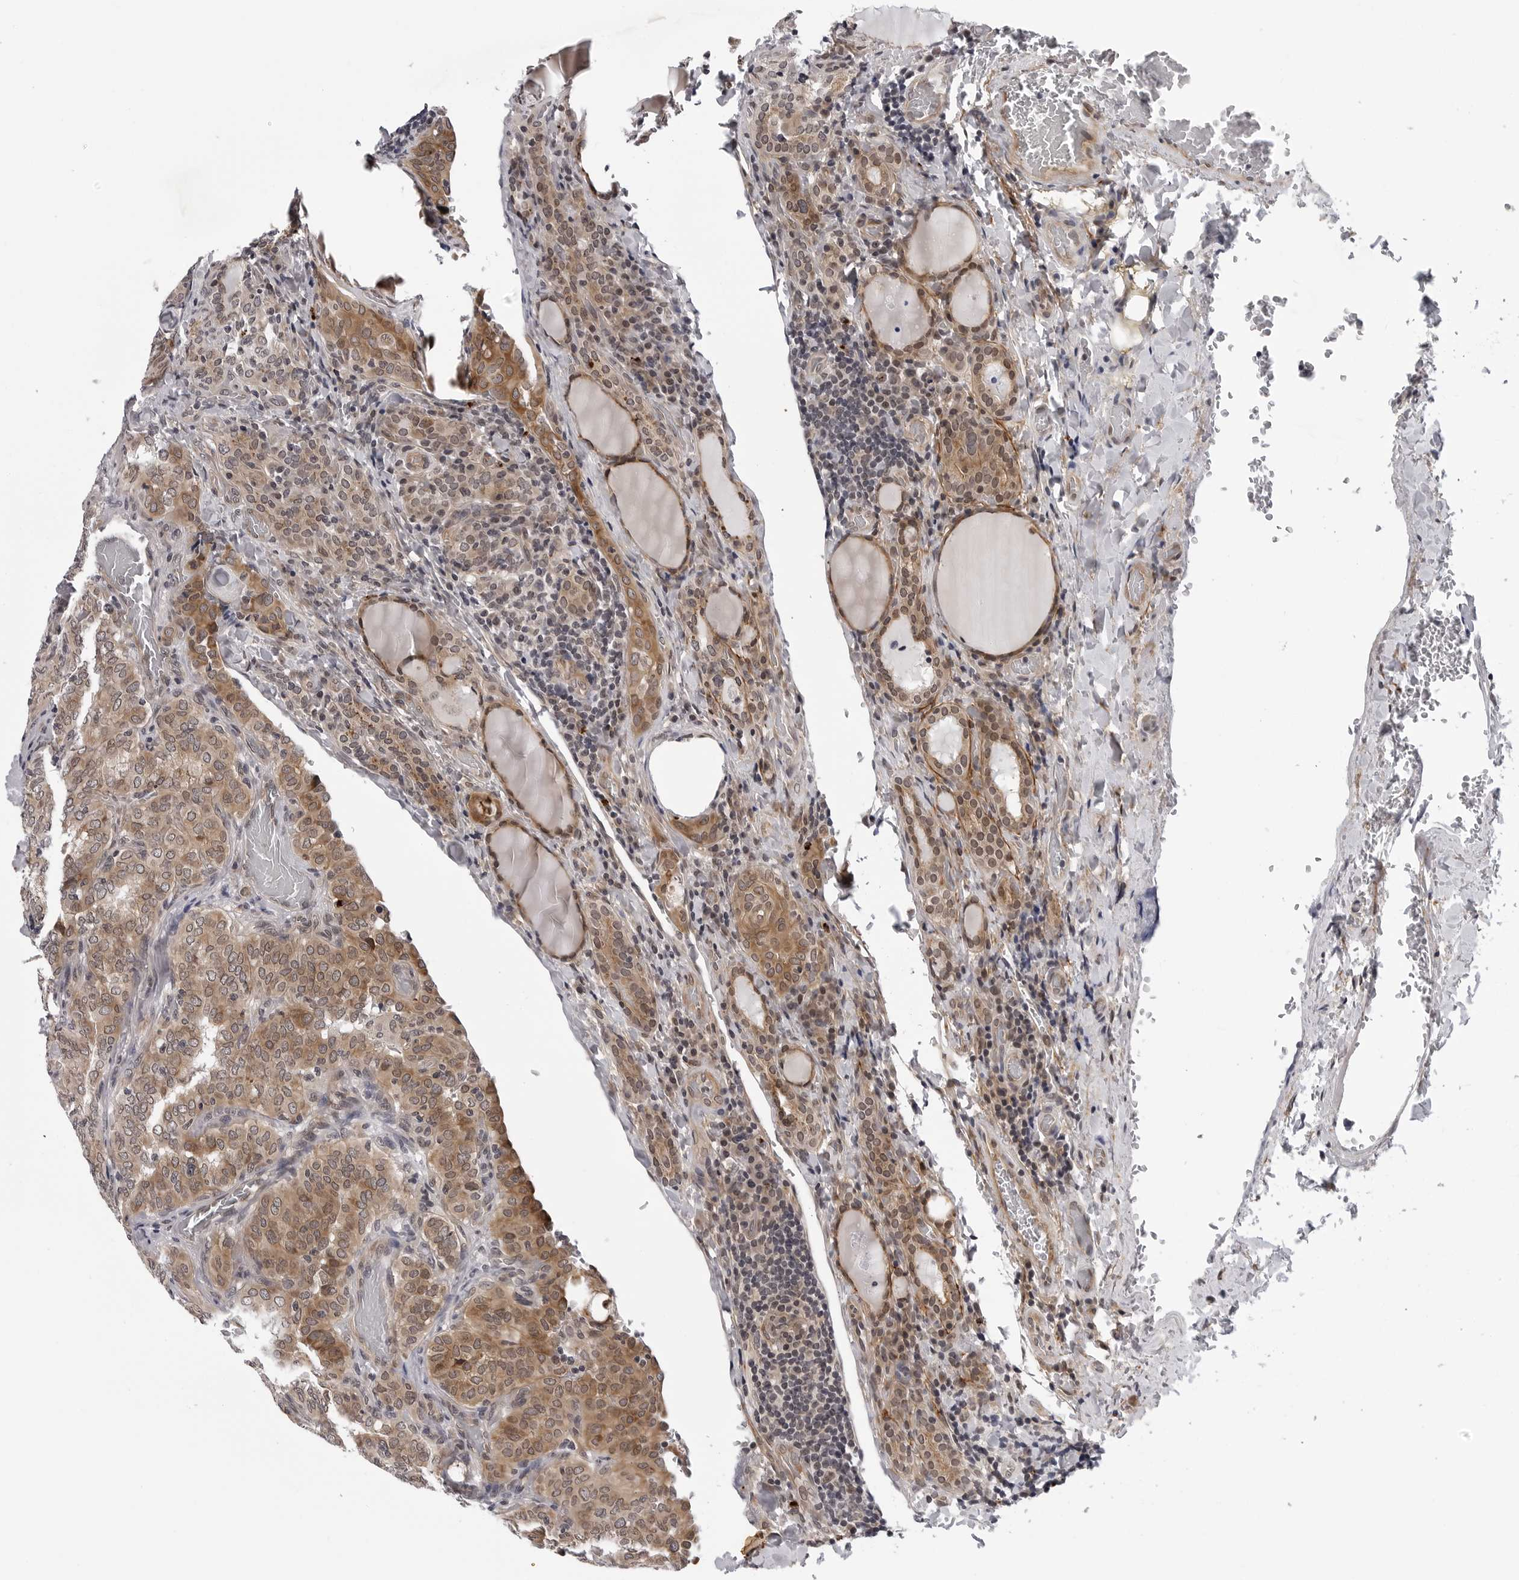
{"staining": {"intensity": "moderate", "quantity": ">75%", "location": "cytoplasmic/membranous,nuclear"}, "tissue": "thyroid cancer", "cell_type": "Tumor cells", "image_type": "cancer", "snomed": [{"axis": "morphology", "description": "Normal tissue, NOS"}, {"axis": "morphology", "description": "Papillary adenocarcinoma, NOS"}, {"axis": "topography", "description": "Thyroid gland"}], "caption": "IHC photomicrograph of neoplastic tissue: human thyroid cancer (papillary adenocarcinoma) stained using IHC exhibits medium levels of moderate protein expression localized specifically in the cytoplasmic/membranous and nuclear of tumor cells, appearing as a cytoplasmic/membranous and nuclear brown color.", "gene": "KIAA1614", "patient": {"sex": "female", "age": 30}}